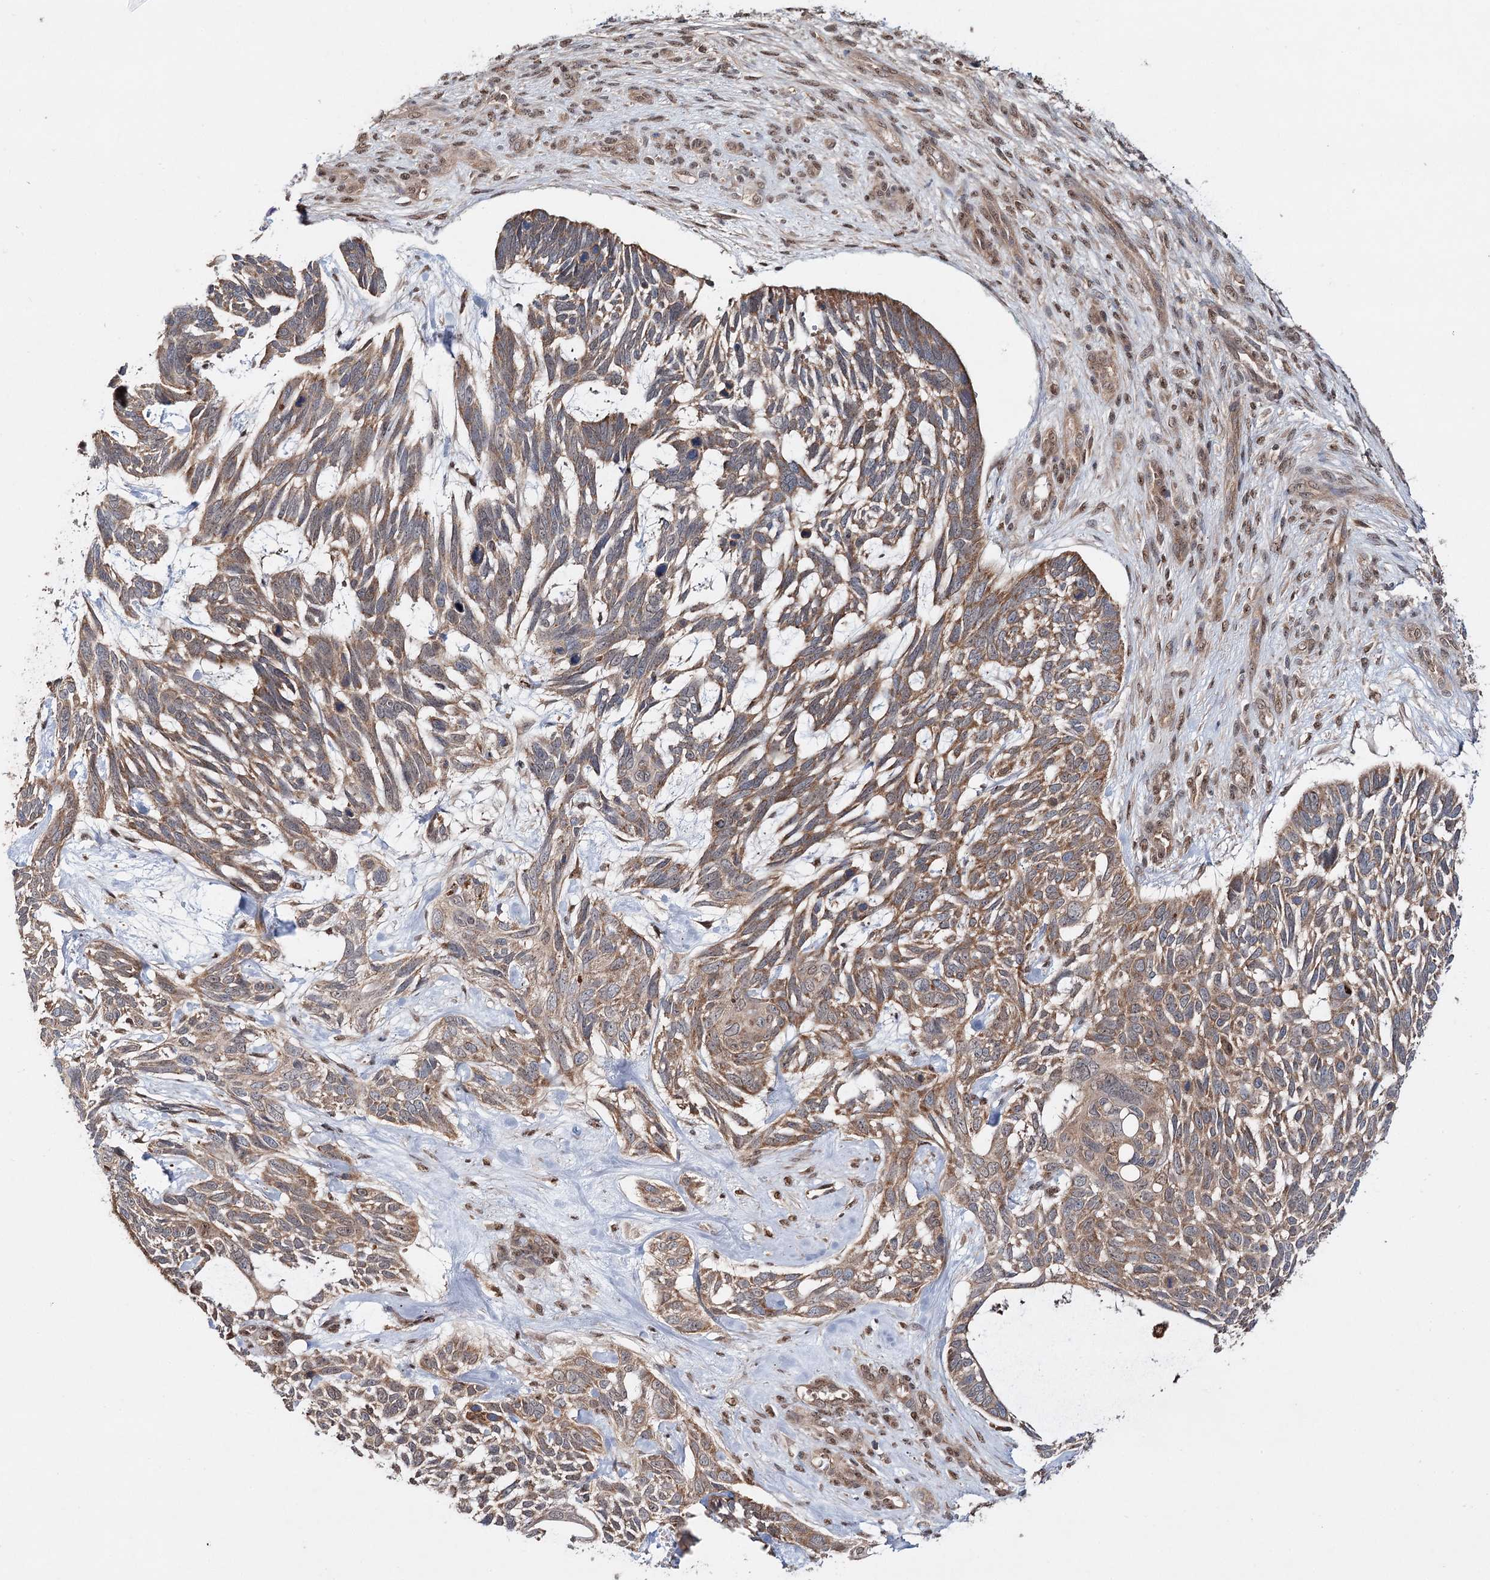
{"staining": {"intensity": "weak", "quantity": ">75%", "location": "cytoplasmic/membranous"}, "tissue": "skin cancer", "cell_type": "Tumor cells", "image_type": "cancer", "snomed": [{"axis": "morphology", "description": "Basal cell carcinoma"}, {"axis": "topography", "description": "Skin"}], "caption": "DAB immunohistochemical staining of basal cell carcinoma (skin) shows weak cytoplasmic/membranous protein staining in approximately >75% of tumor cells.", "gene": "C12orf4", "patient": {"sex": "male", "age": 88}}